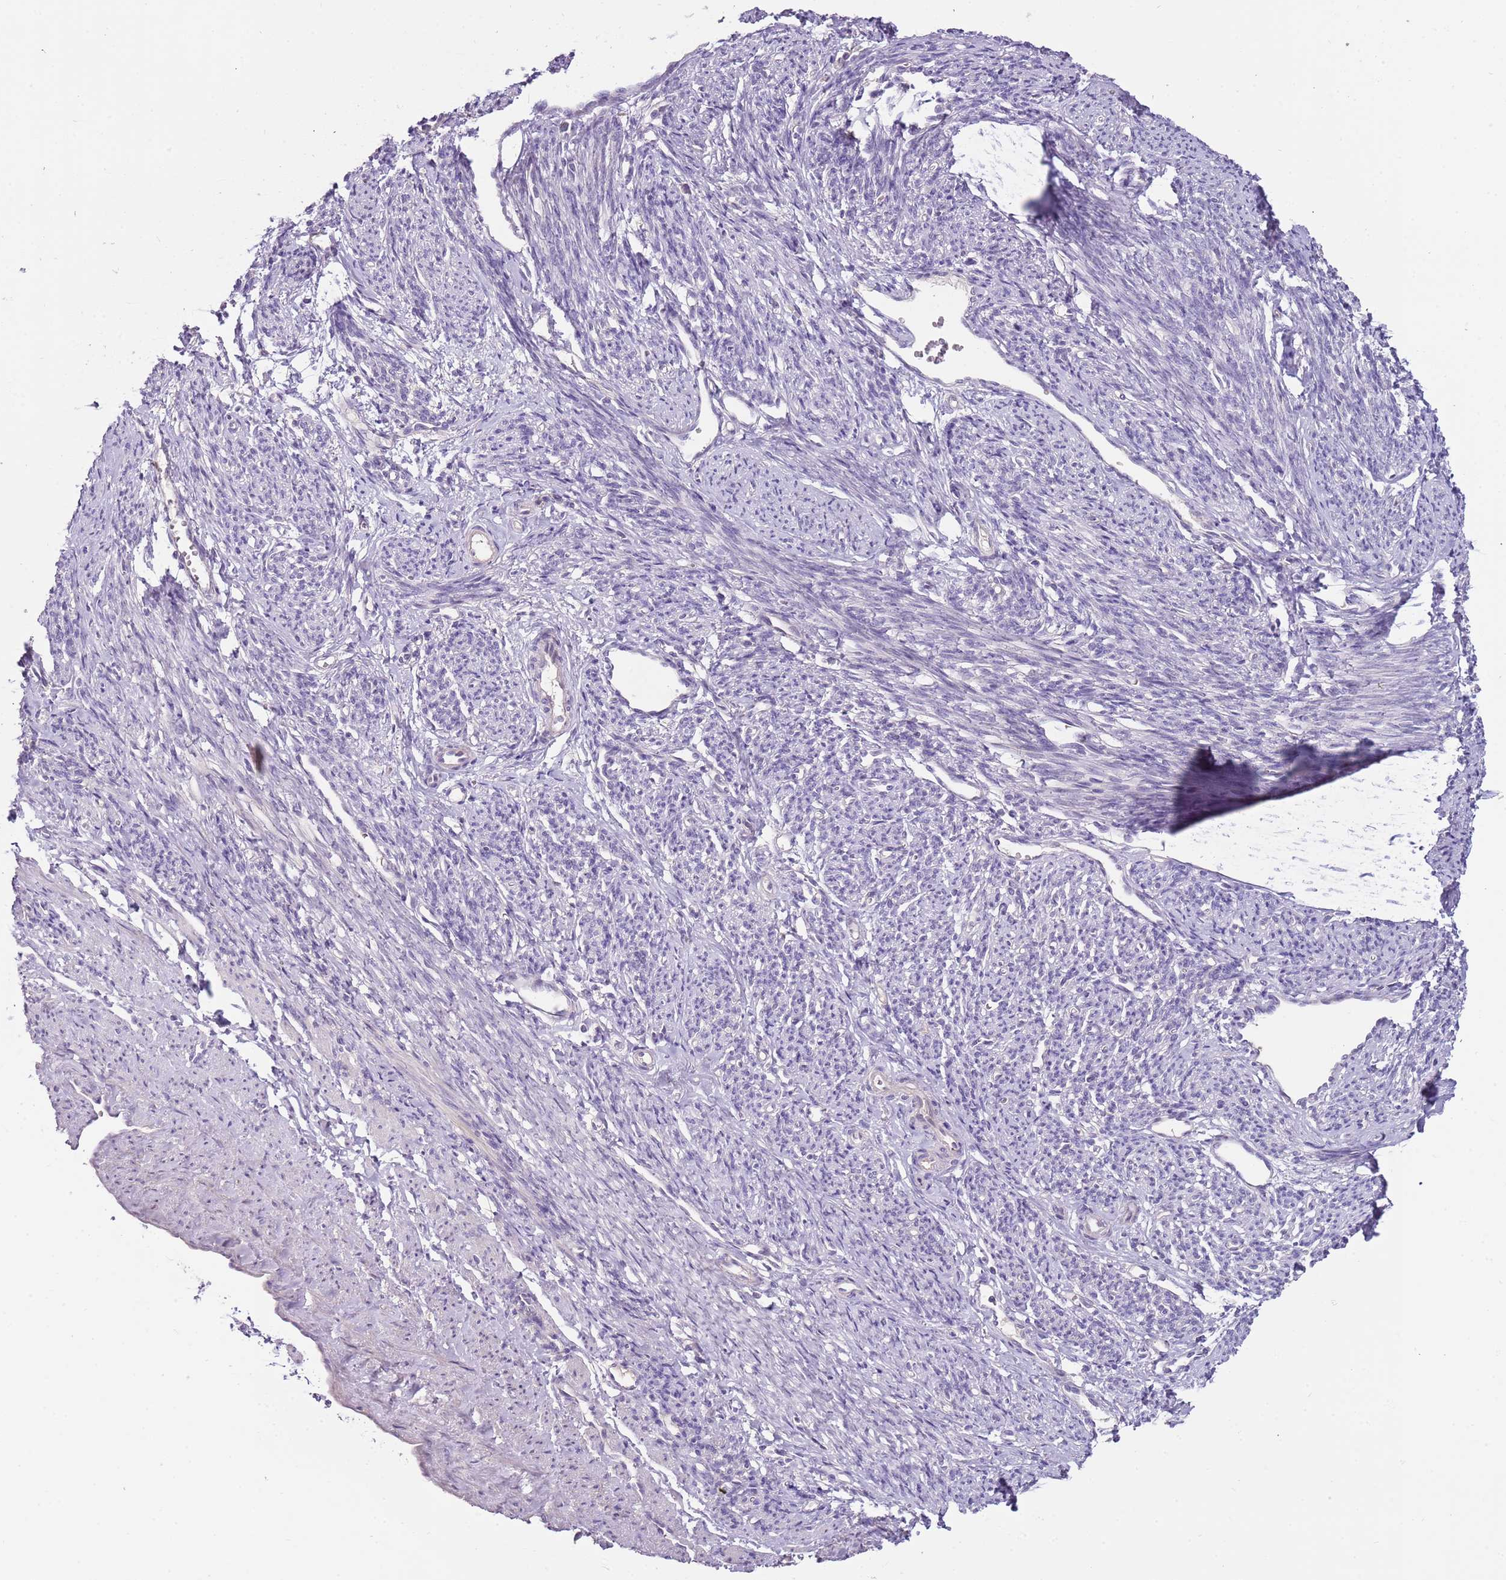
{"staining": {"intensity": "negative", "quantity": "none", "location": "none"}, "tissue": "smooth muscle", "cell_type": "Smooth muscle cells", "image_type": "normal", "snomed": [{"axis": "morphology", "description": "Normal tissue, NOS"}, {"axis": "topography", "description": "Smooth muscle"}, {"axis": "topography", "description": "Uterus"}], "caption": "Human smooth muscle stained for a protein using immunohistochemistry exhibits no positivity in smooth muscle cells.", "gene": "ARHGAP5", "patient": {"sex": "female", "age": 59}}